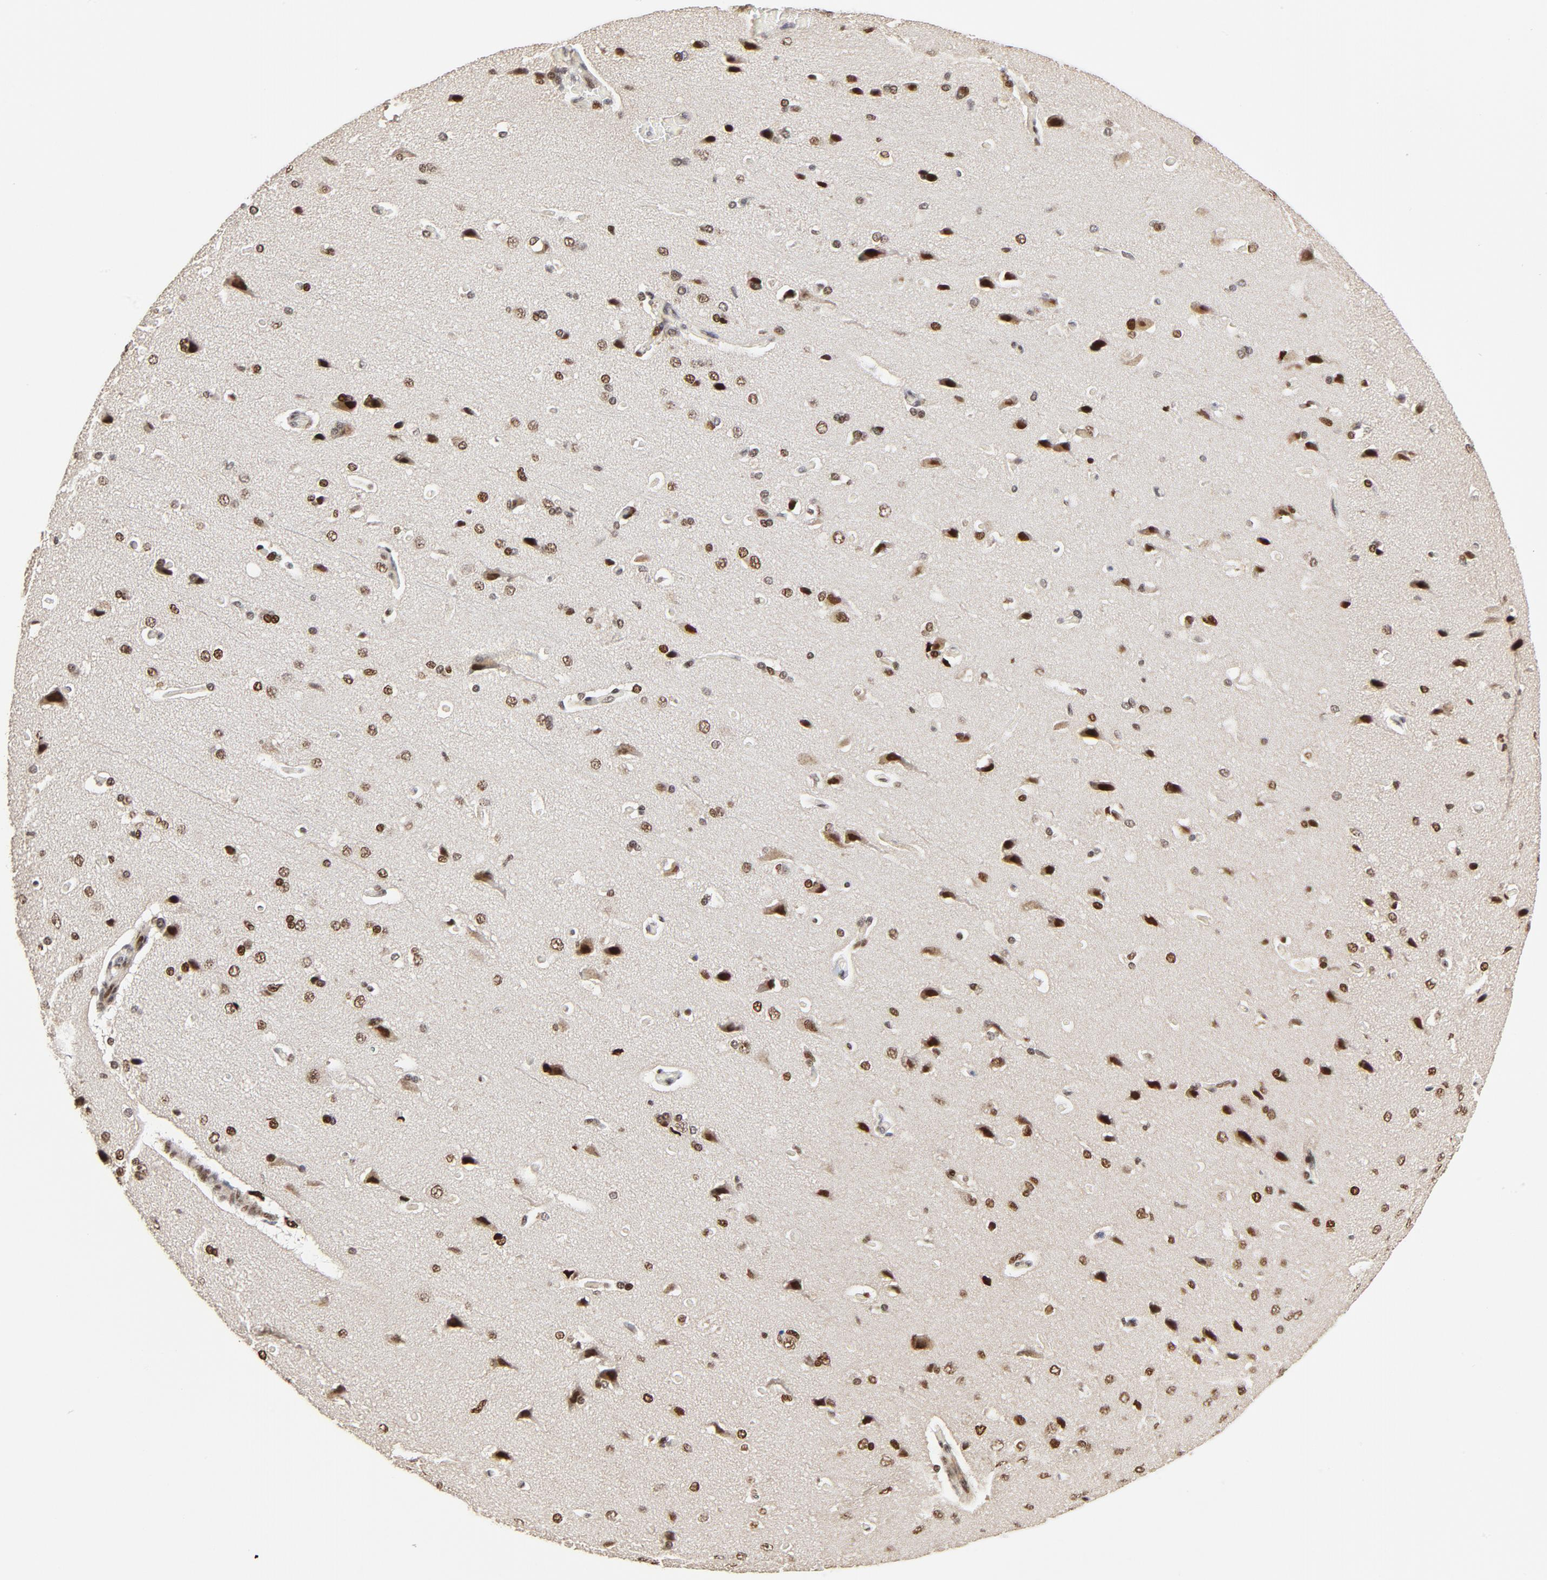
{"staining": {"intensity": "moderate", "quantity": ">75%", "location": "nuclear"}, "tissue": "cerebral cortex", "cell_type": "Endothelial cells", "image_type": "normal", "snomed": [{"axis": "morphology", "description": "Normal tissue, NOS"}, {"axis": "topography", "description": "Cerebral cortex"}], "caption": "Benign cerebral cortex demonstrates moderate nuclear positivity in about >75% of endothelial cells, visualized by immunohistochemistry. (Stains: DAB (3,3'-diaminobenzidine) in brown, nuclei in blue, Microscopy: brightfield microscopy at high magnification).", "gene": "GTF2I", "patient": {"sex": "male", "age": 62}}